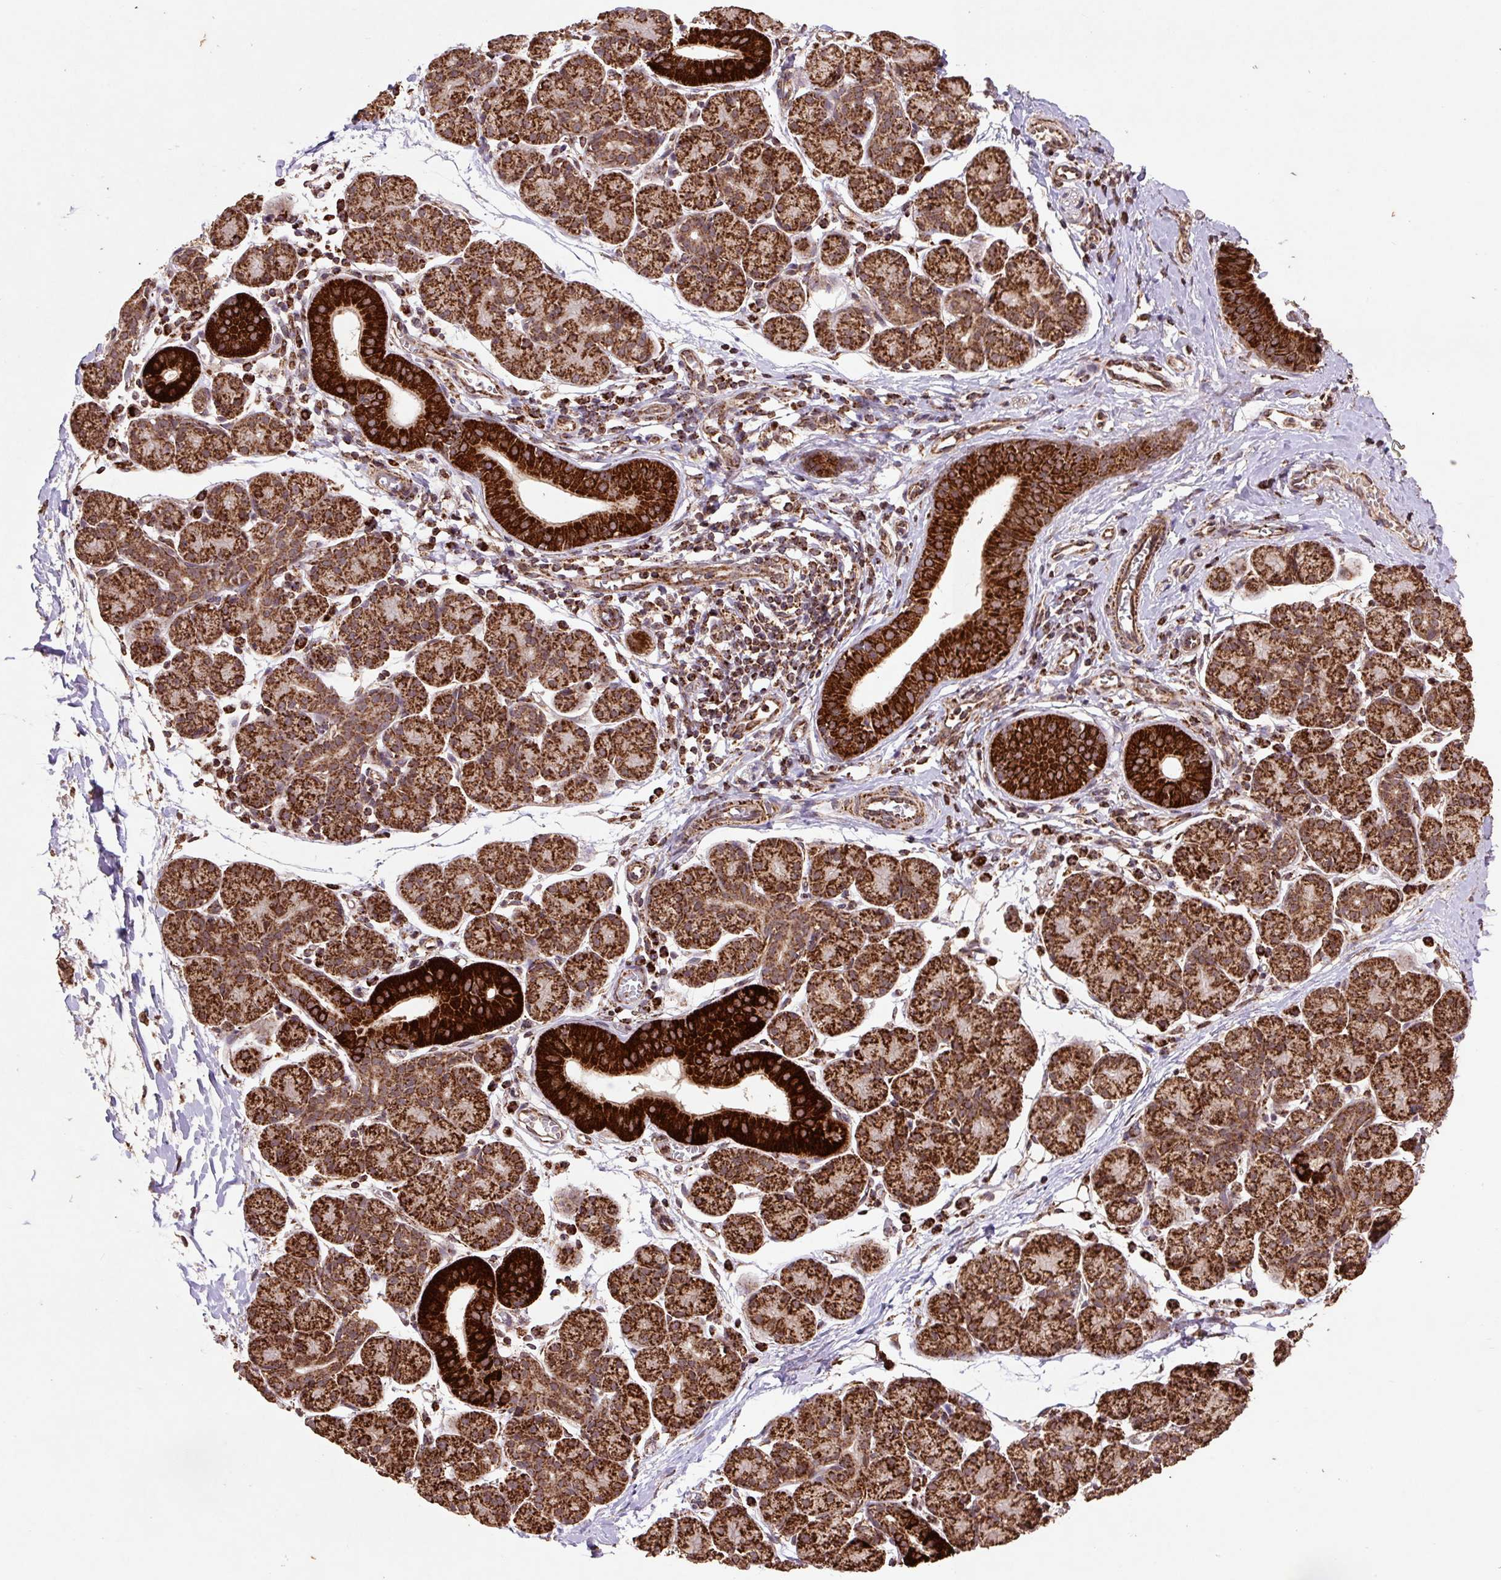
{"staining": {"intensity": "strong", "quantity": ">75%", "location": "cytoplasmic/membranous"}, "tissue": "salivary gland", "cell_type": "Glandular cells", "image_type": "normal", "snomed": [{"axis": "morphology", "description": "Normal tissue, NOS"}, {"axis": "morphology", "description": "Inflammation, NOS"}, {"axis": "topography", "description": "Lymph node"}, {"axis": "topography", "description": "Salivary gland"}], "caption": "Salivary gland was stained to show a protein in brown. There is high levels of strong cytoplasmic/membranous positivity in approximately >75% of glandular cells.", "gene": "ATP5F1A", "patient": {"sex": "male", "age": 3}}